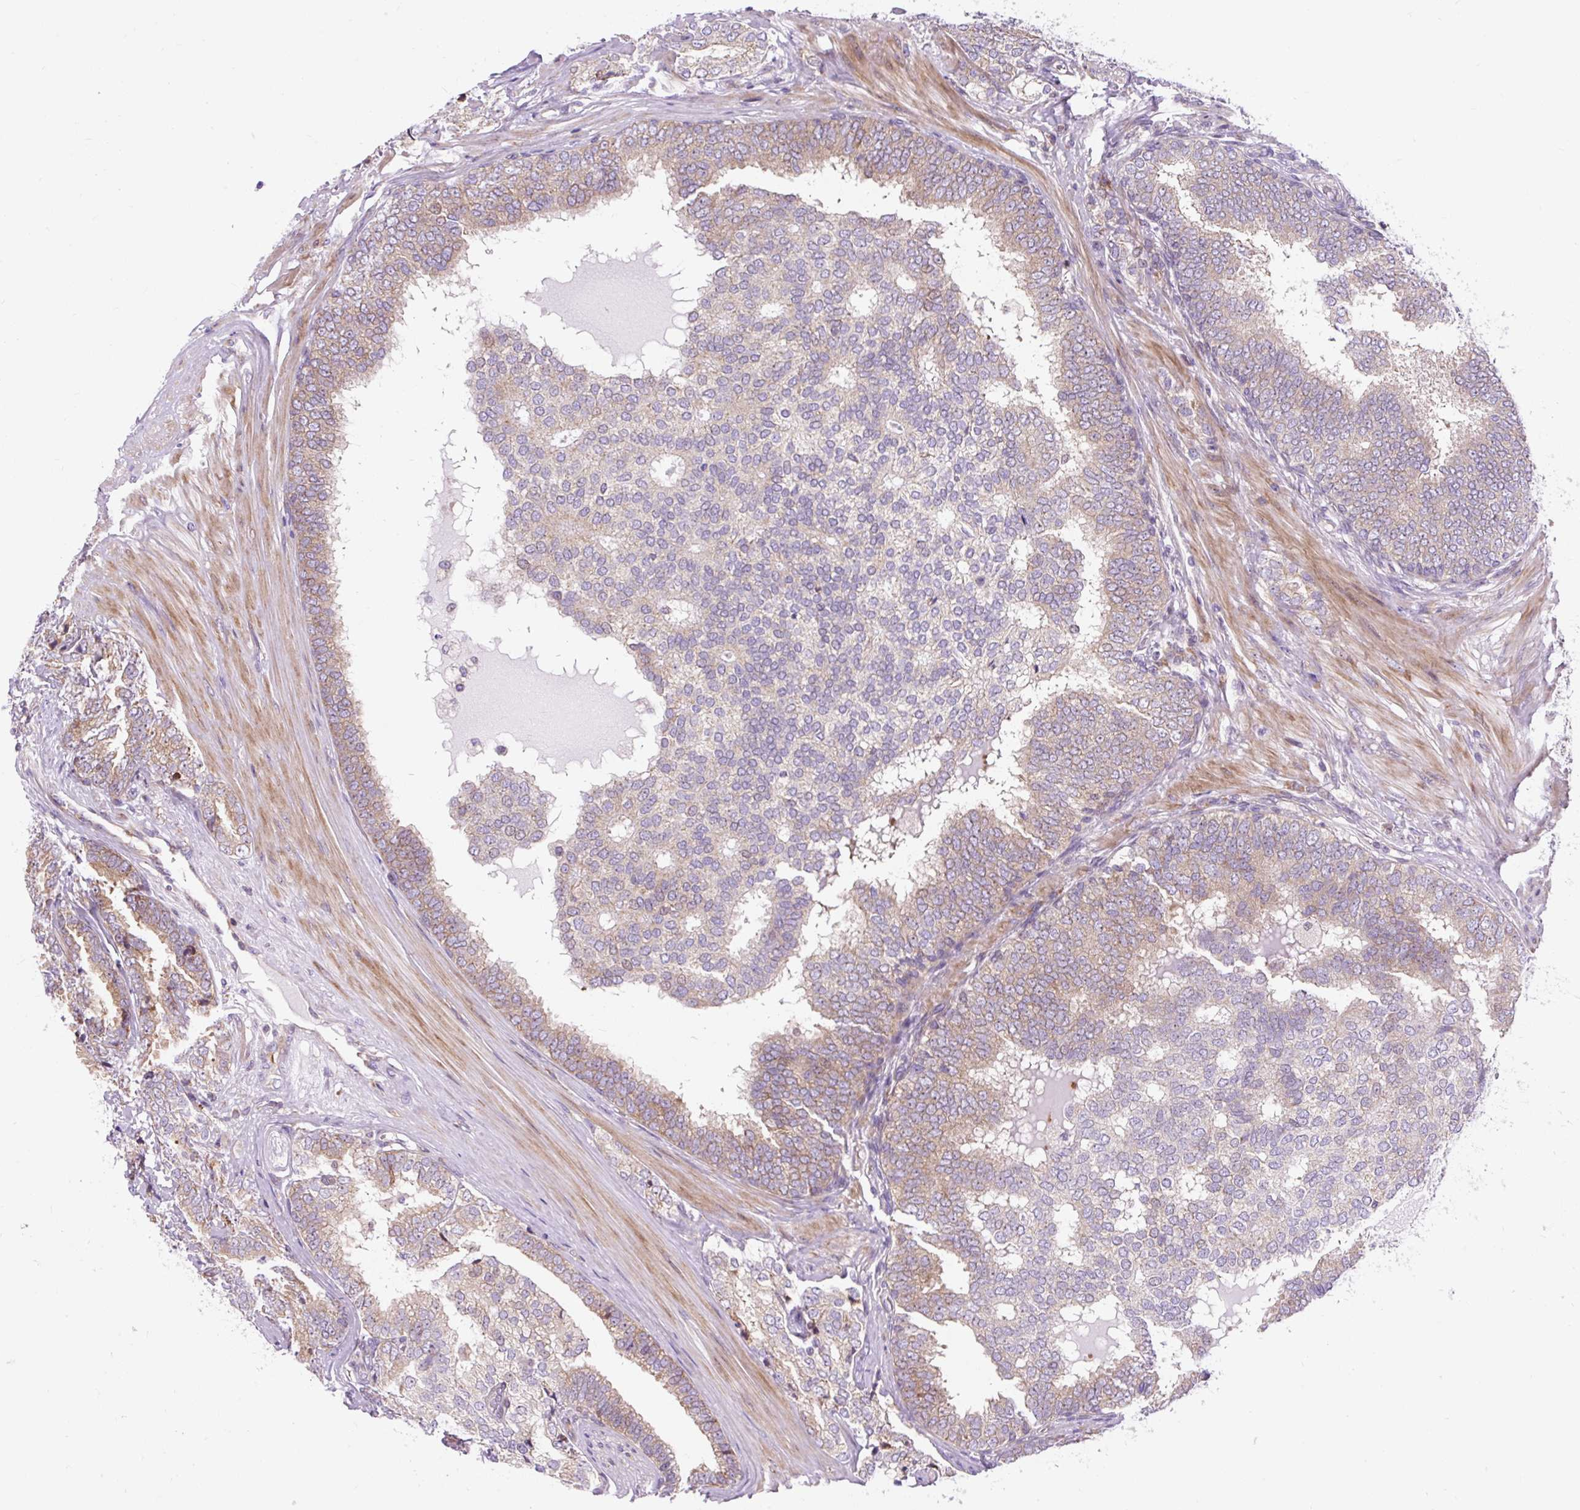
{"staining": {"intensity": "weak", "quantity": ">75%", "location": "cytoplasmic/membranous"}, "tissue": "prostate cancer", "cell_type": "Tumor cells", "image_type": "cancer", "snomed": [{"axis": "morphology", "description": "Adenocarcinoma, High grade"}, {"axis": "topography", "description": "Prostate"}], "caption": "Prostate adenocarcinoma (high-grade) stained with DAB (3,3'-diaminobenzidine) immunohistochemistry demonstrates low levels of weak cytoplasmic/membranous positivity in about >75% of tumor cells. Immunohistochemistry stains the protein in brown and the nuclei are stained blue.", "gene": "CISD3", "patient": {"sex": "male", "age": 72}}